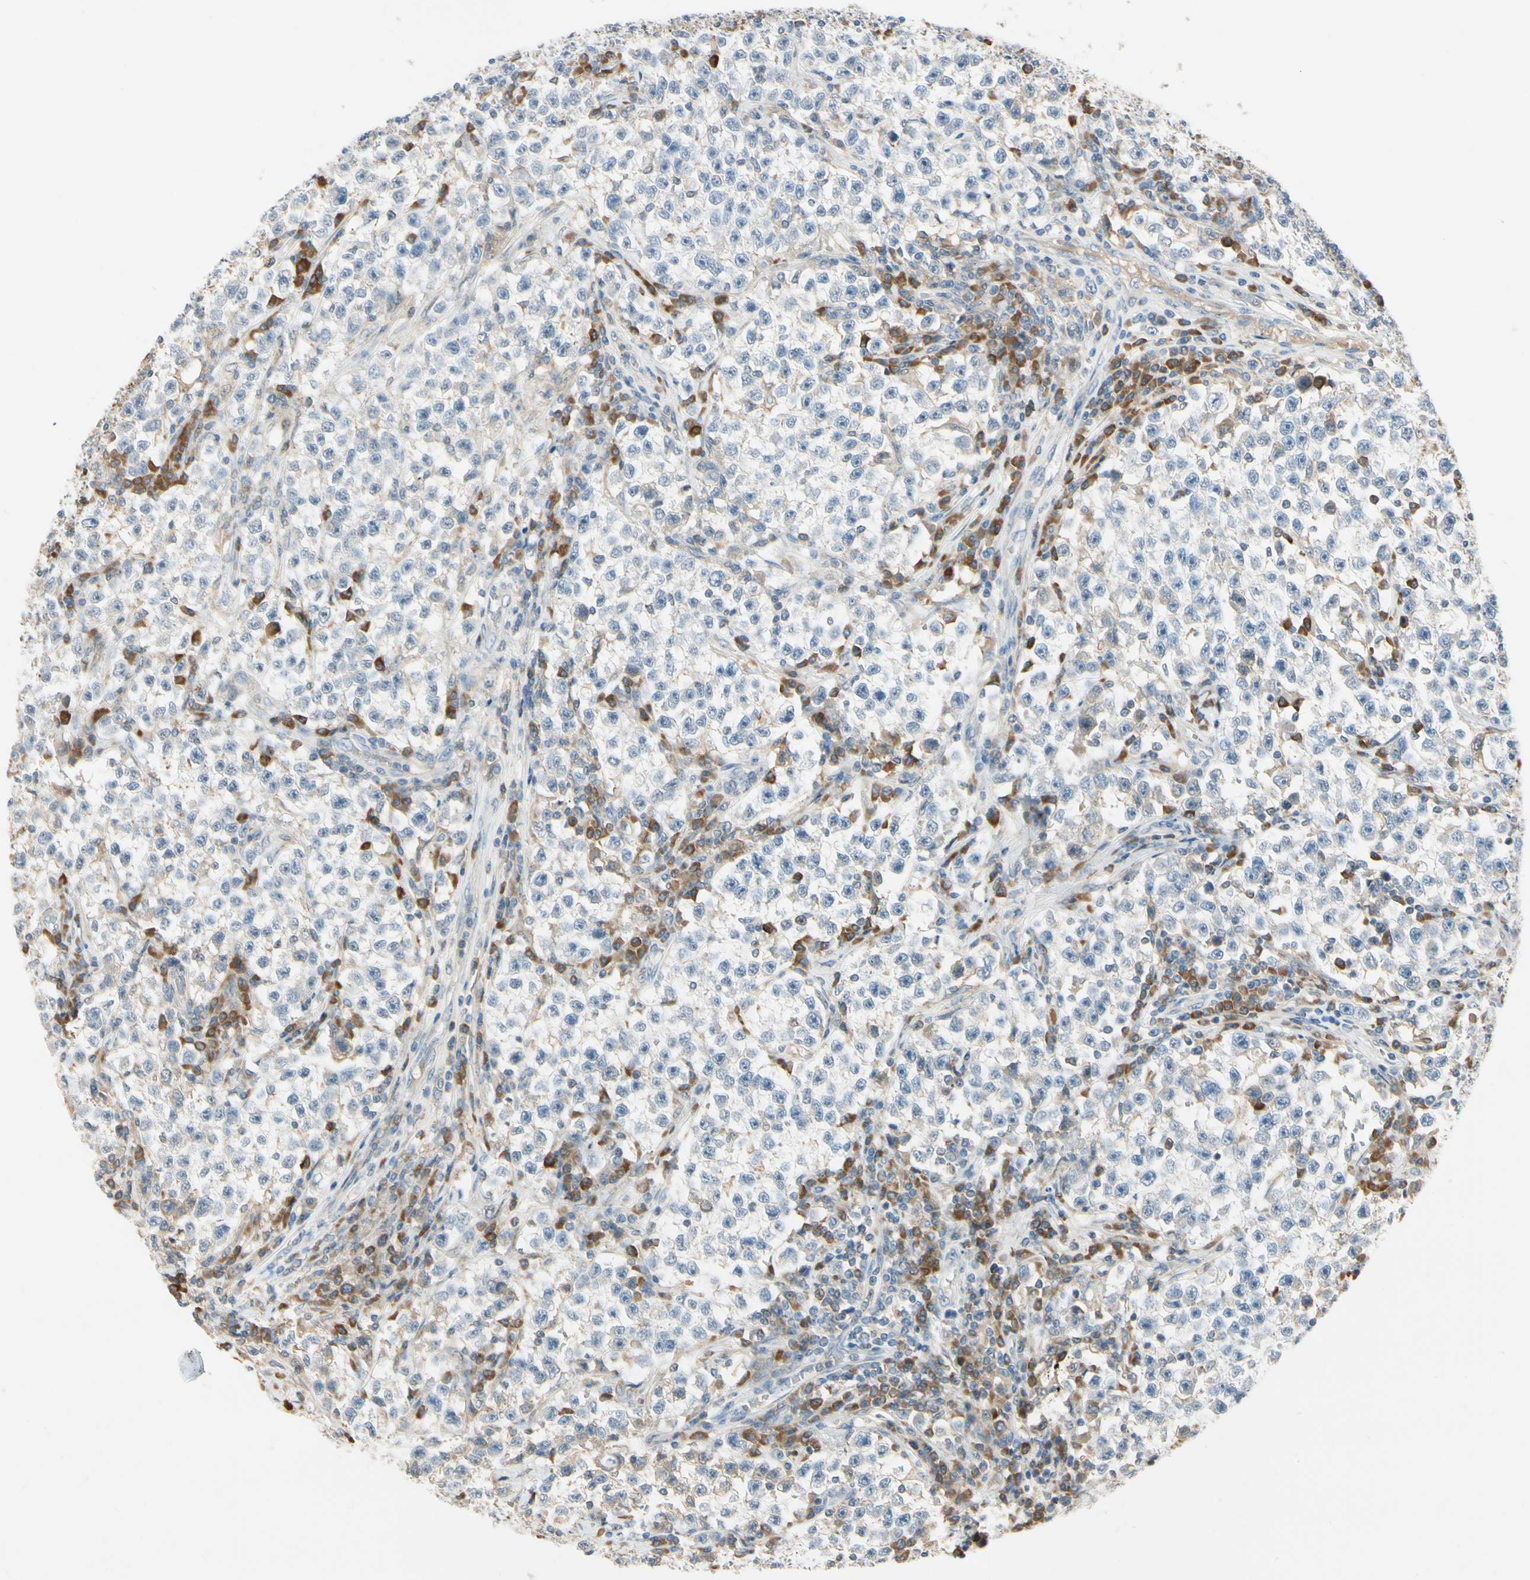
{"staining": {"intensity": "weak", "quantity": "<25%", "location": "cytoplasmic/membranous"}, "tissue": "testis cancer", "cell_type": "Tumor cells", "image_type": "cancer", "snomed": [{"axis": "morphology", "description": "Seminoma, NOS"}, {"axis": "topography", "description": "Testis"}], "caption": "IHC image of neoplastic tissue: human testis cancer stained with DAB exhibits no significant protein positivity in tumor cells. (DAB IHC visualized using brightfield microscopy, high magnification).", "gene": "WIPI1", "patient": {"sex": "male", "age": 22}}